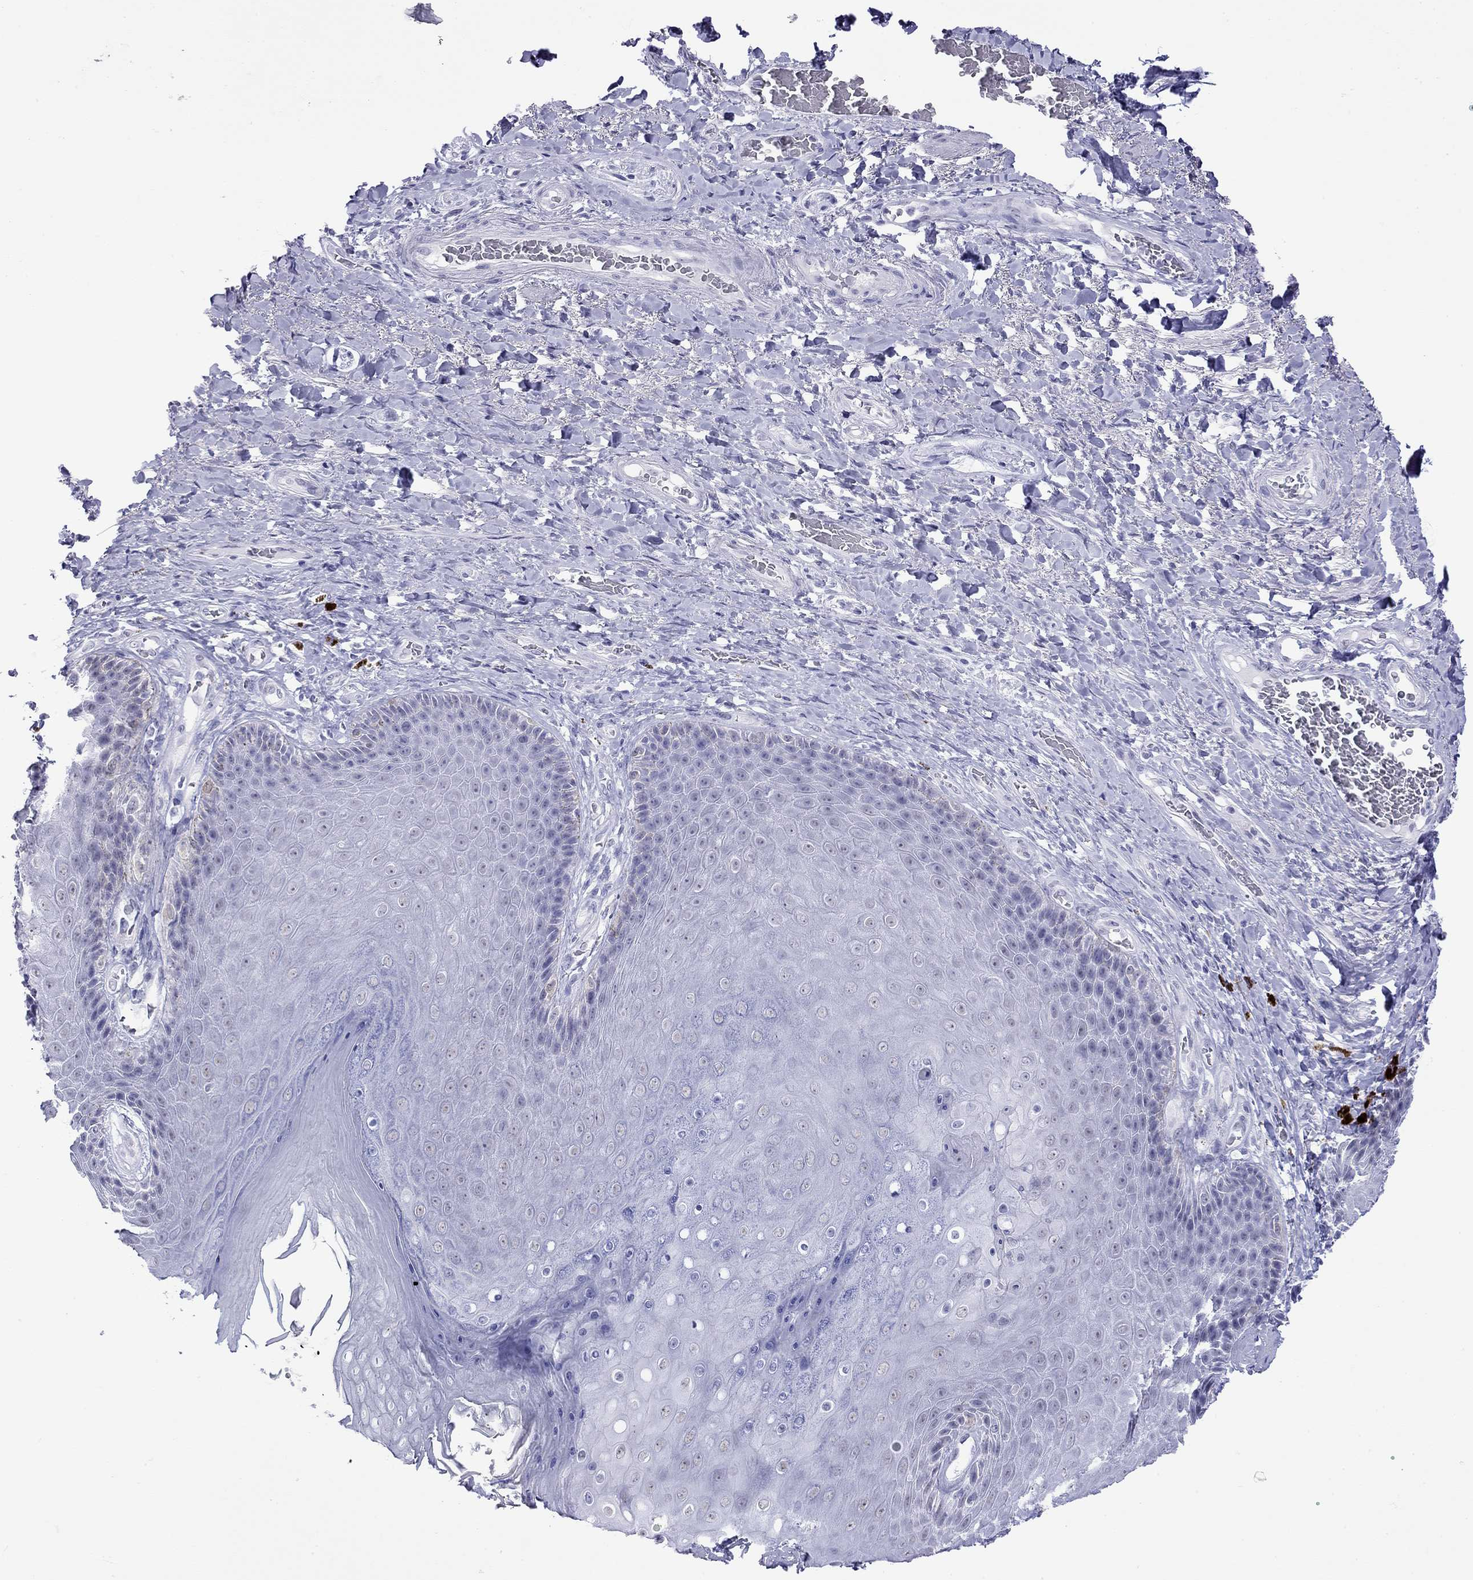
{"staining": {"intensity": "negative", "quantity": "none", "location": "none"}, "tissue": "skin", "cell_type": "Epidermal cells", "image_type": "normal", "snomed": [{"axis": "morphology", "description": "Normal tissue, NOS"}, {"axis": "topography", "description": "Skeletal muscle"}, {"axis": "topography", "description": "Anal"}, {"axis": "topography", "description": "Peripheral nerve tissue"}], "caption": "Immunohistochemistry (IHC) image of normal skin: skin stained with DAB (3,3'-diaminobenzidine) reveals no significant protein staining in epidermal cells. (DAB immunohistochemistry (IHC) visualized using brightfield microscopy, high magnification).", "gene": "SLC30A8", "patient": {"sex": "male", "age": 53}}